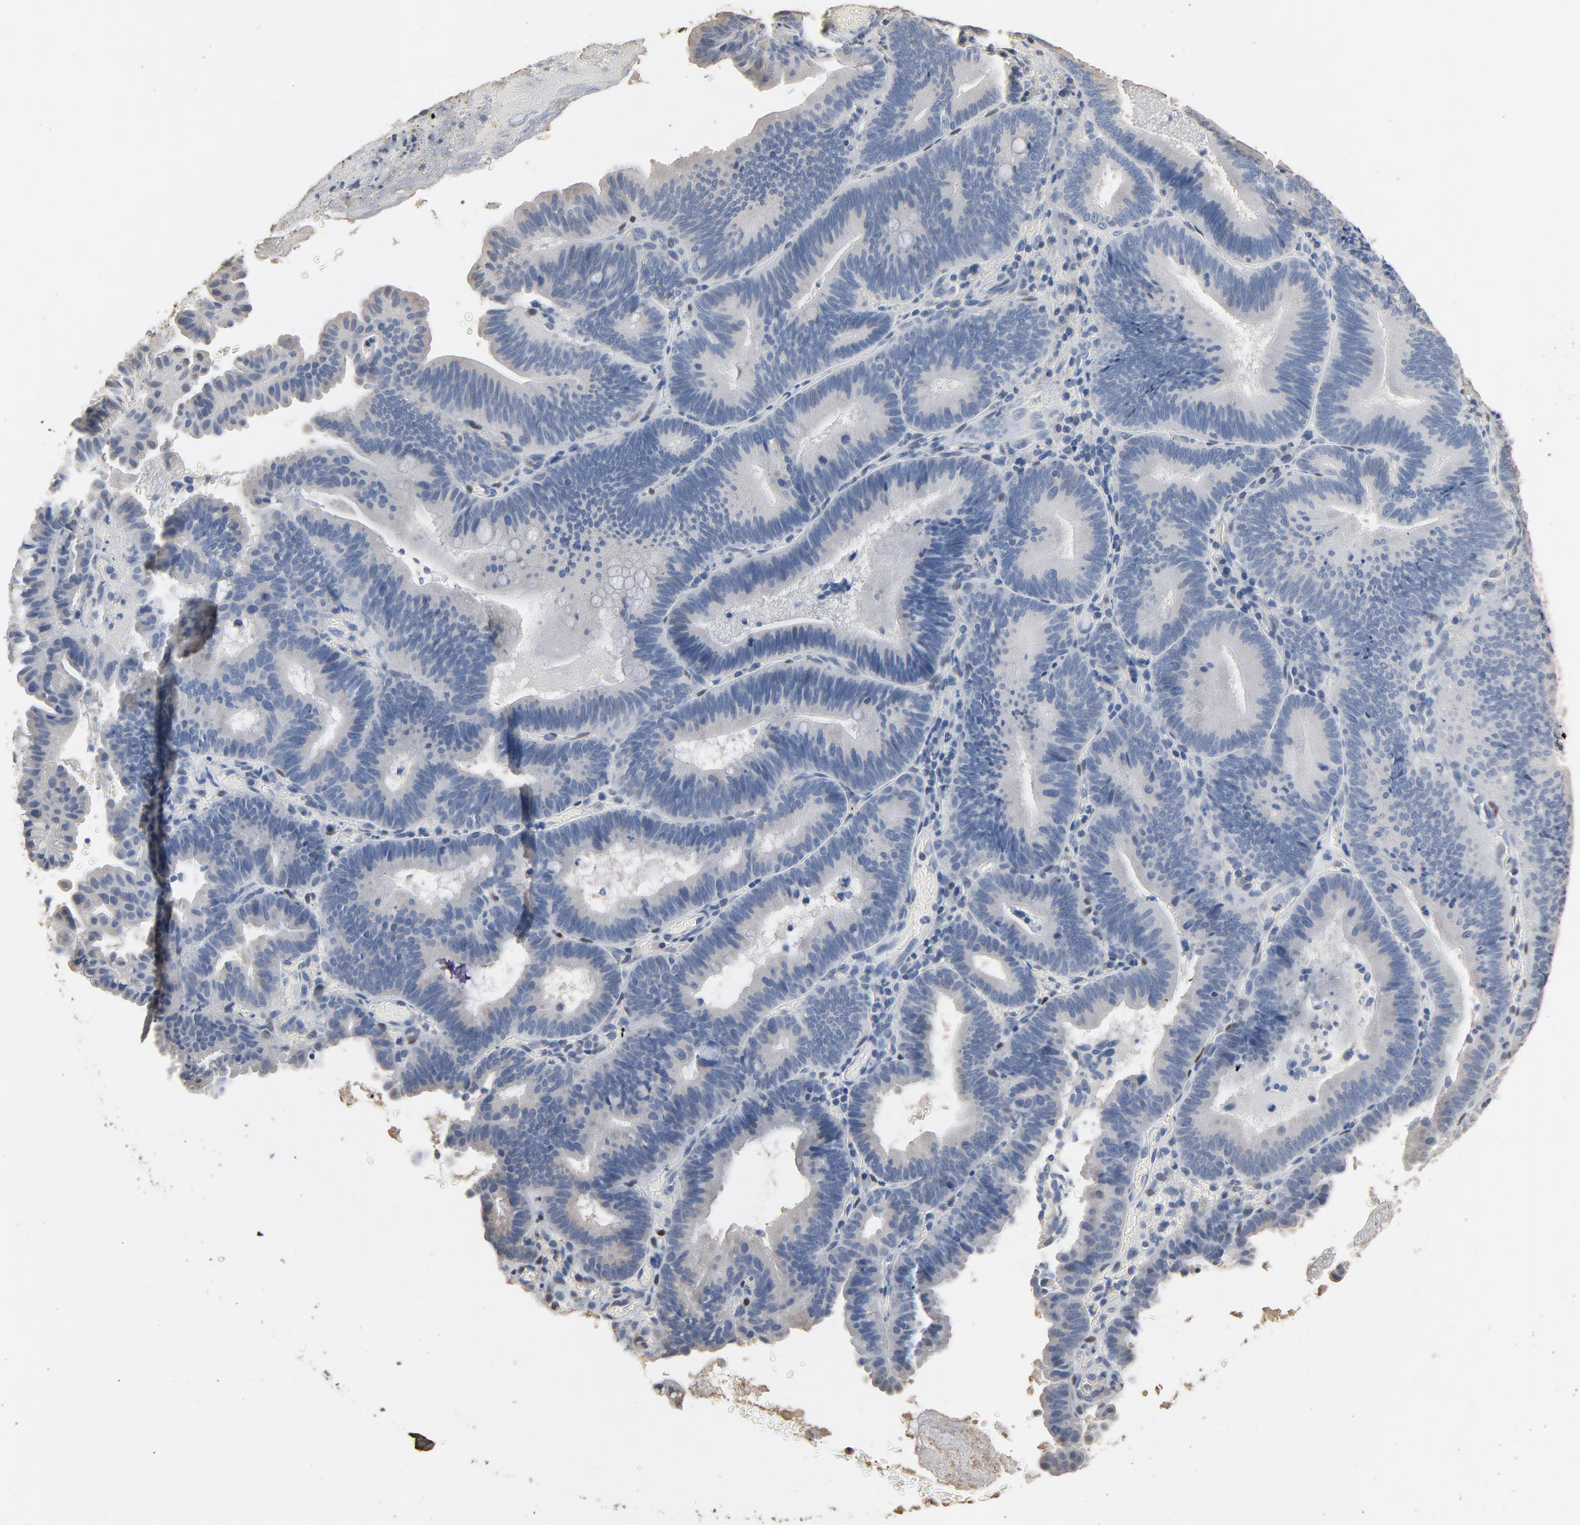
{"staining": {"intensity": "weak", "quantity": "<25%", "location": "cytoplasmic/membranous"}, "tissue": "pancreatic cancer", "cell_type": "Tumor cells", "image_type": "cancer", "snomed": [{"axis": "morphology", "description": "Adenocarcinoma, NOS"}, {"axis": "topography", "description": "Pancreas"}], "caption": "Tumor cells show no significant protein positivity in pancreatic cancer.", "gene": "SOX6", "patient": {"sex": "male", "age": 82}}